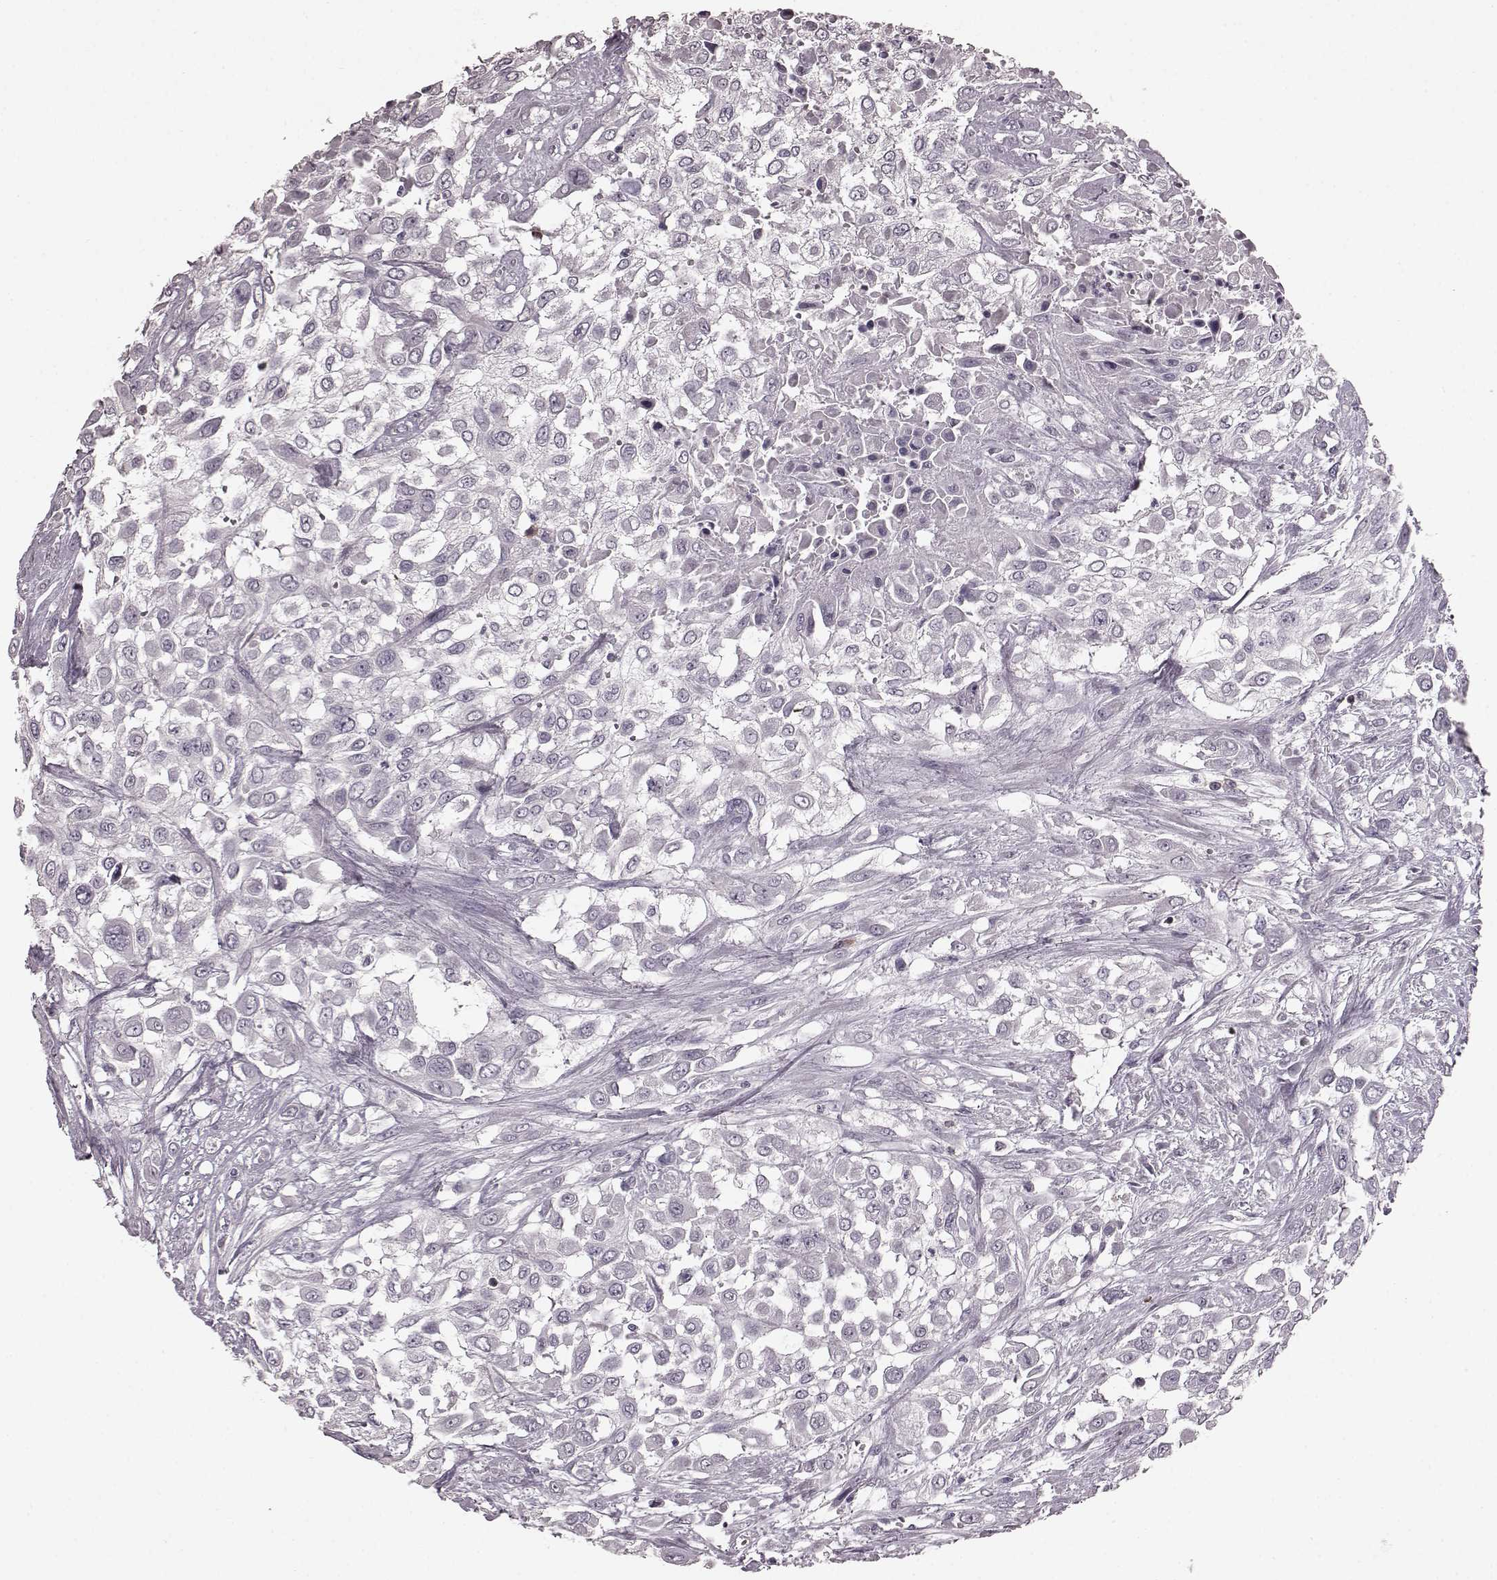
{"staining": {"intensity": "negative", "quantity": "none", "location": "none"}, "tissue": "urothelial cancer", "cell_type": "Tumor cells", "image_type": "cancer", "snomed": [{"axis": "morphology", "description": "Urothelial carcinoma, High grade"}, {"axis": "topography", "description": "Urinary bladder"}], "caption": "This is an IHC photomicrograph of urothelial cancer. There is no staining in tumor cells.", "gene": "CD28", "patient": {"sex": "male", "age": 57}}